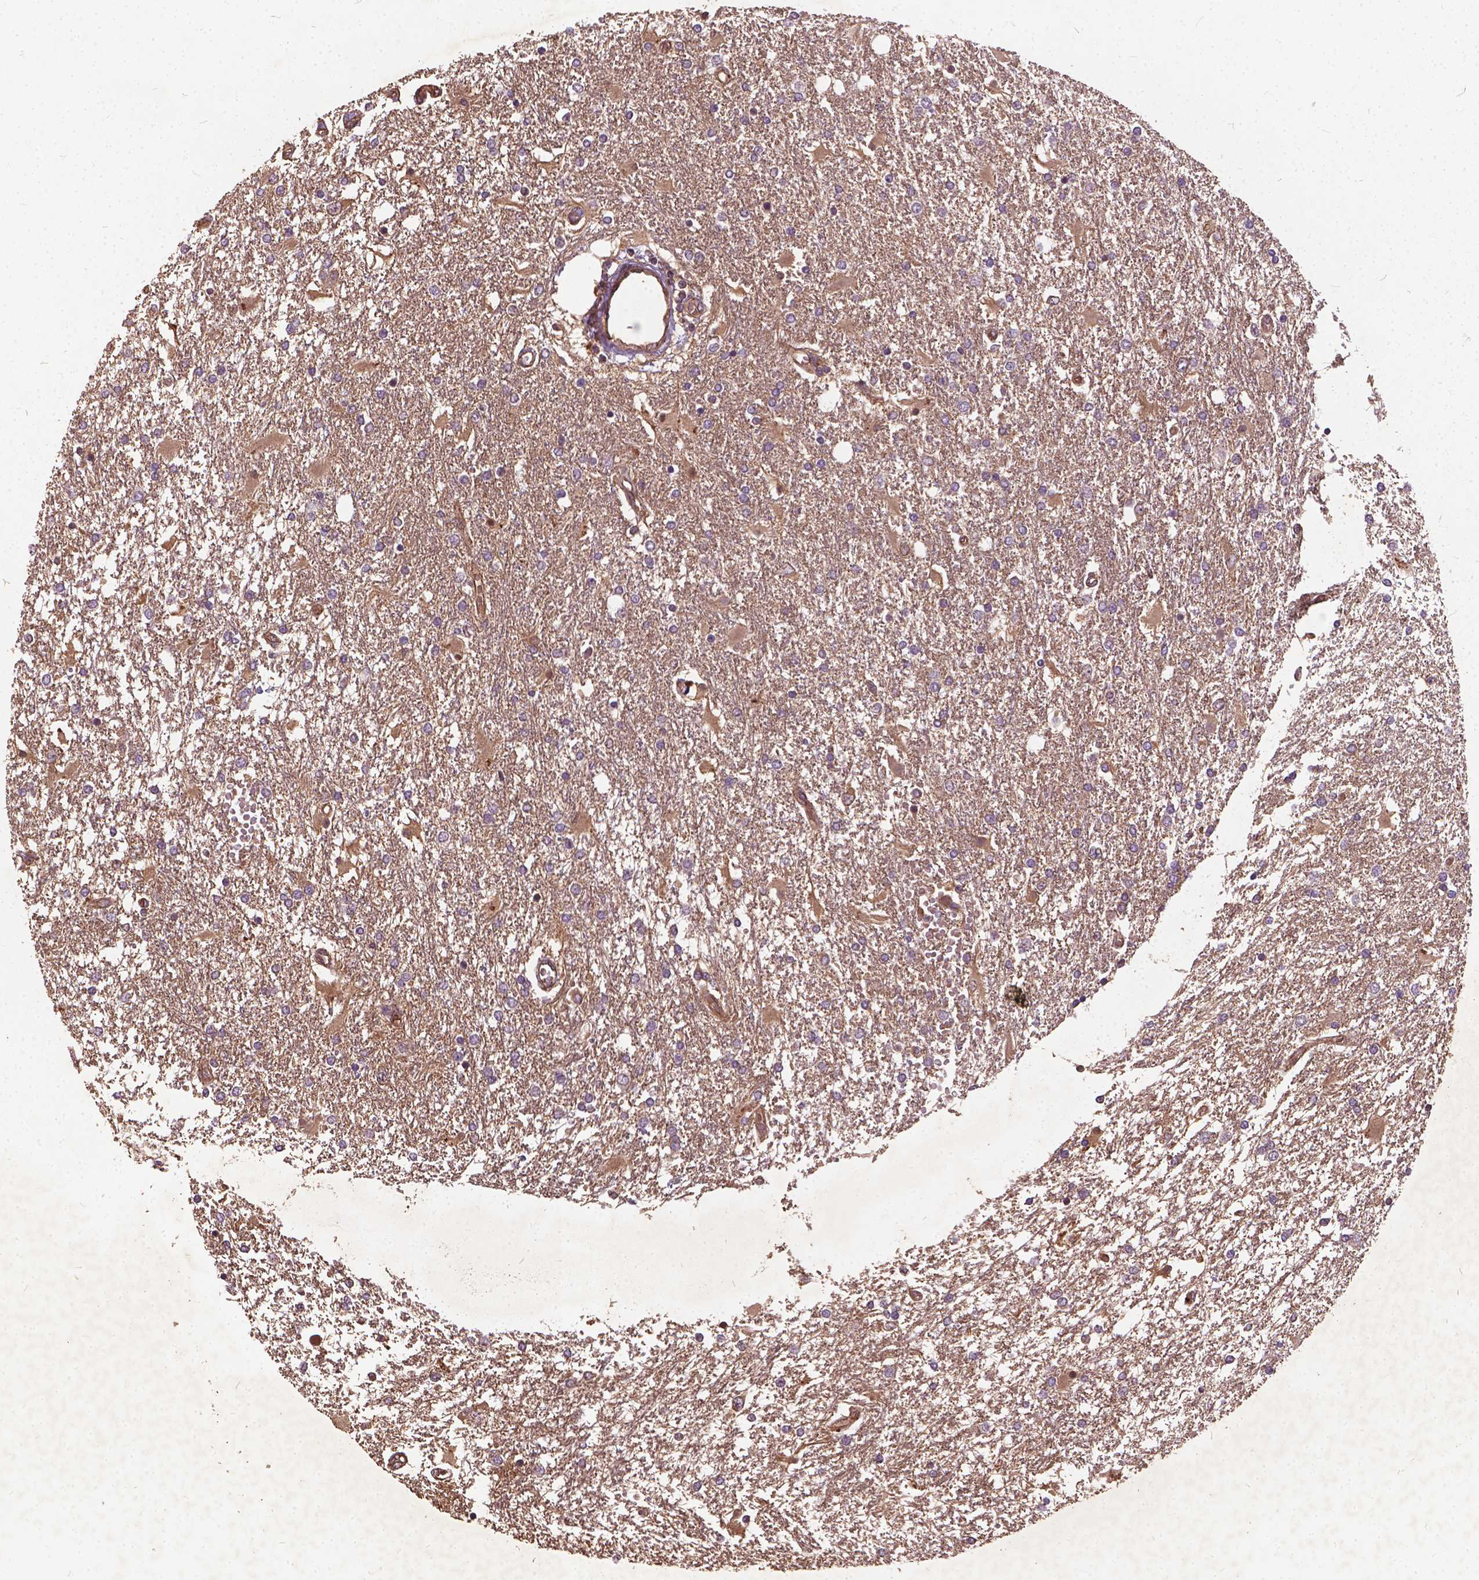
{"staining": {"intensity": "negative", "quantity": "none", "location": "none"}, "tissue": "glioma", "cell_type": "Tumor cells", "image_type": "cancer", "snomed": [{"axis": "morphology", "description": "Glioma, malignant, High grade"}, {"axis": "topography", "description": "Cerebral cortex"}], "caption": "The immunohistochemistry (IHC) micrograph has no significant positivity in tumor cells of malignant glioma (high-grade) tissue.", "gene": "UBXN2A", "patient": {"sex": "male", "age": 79}}